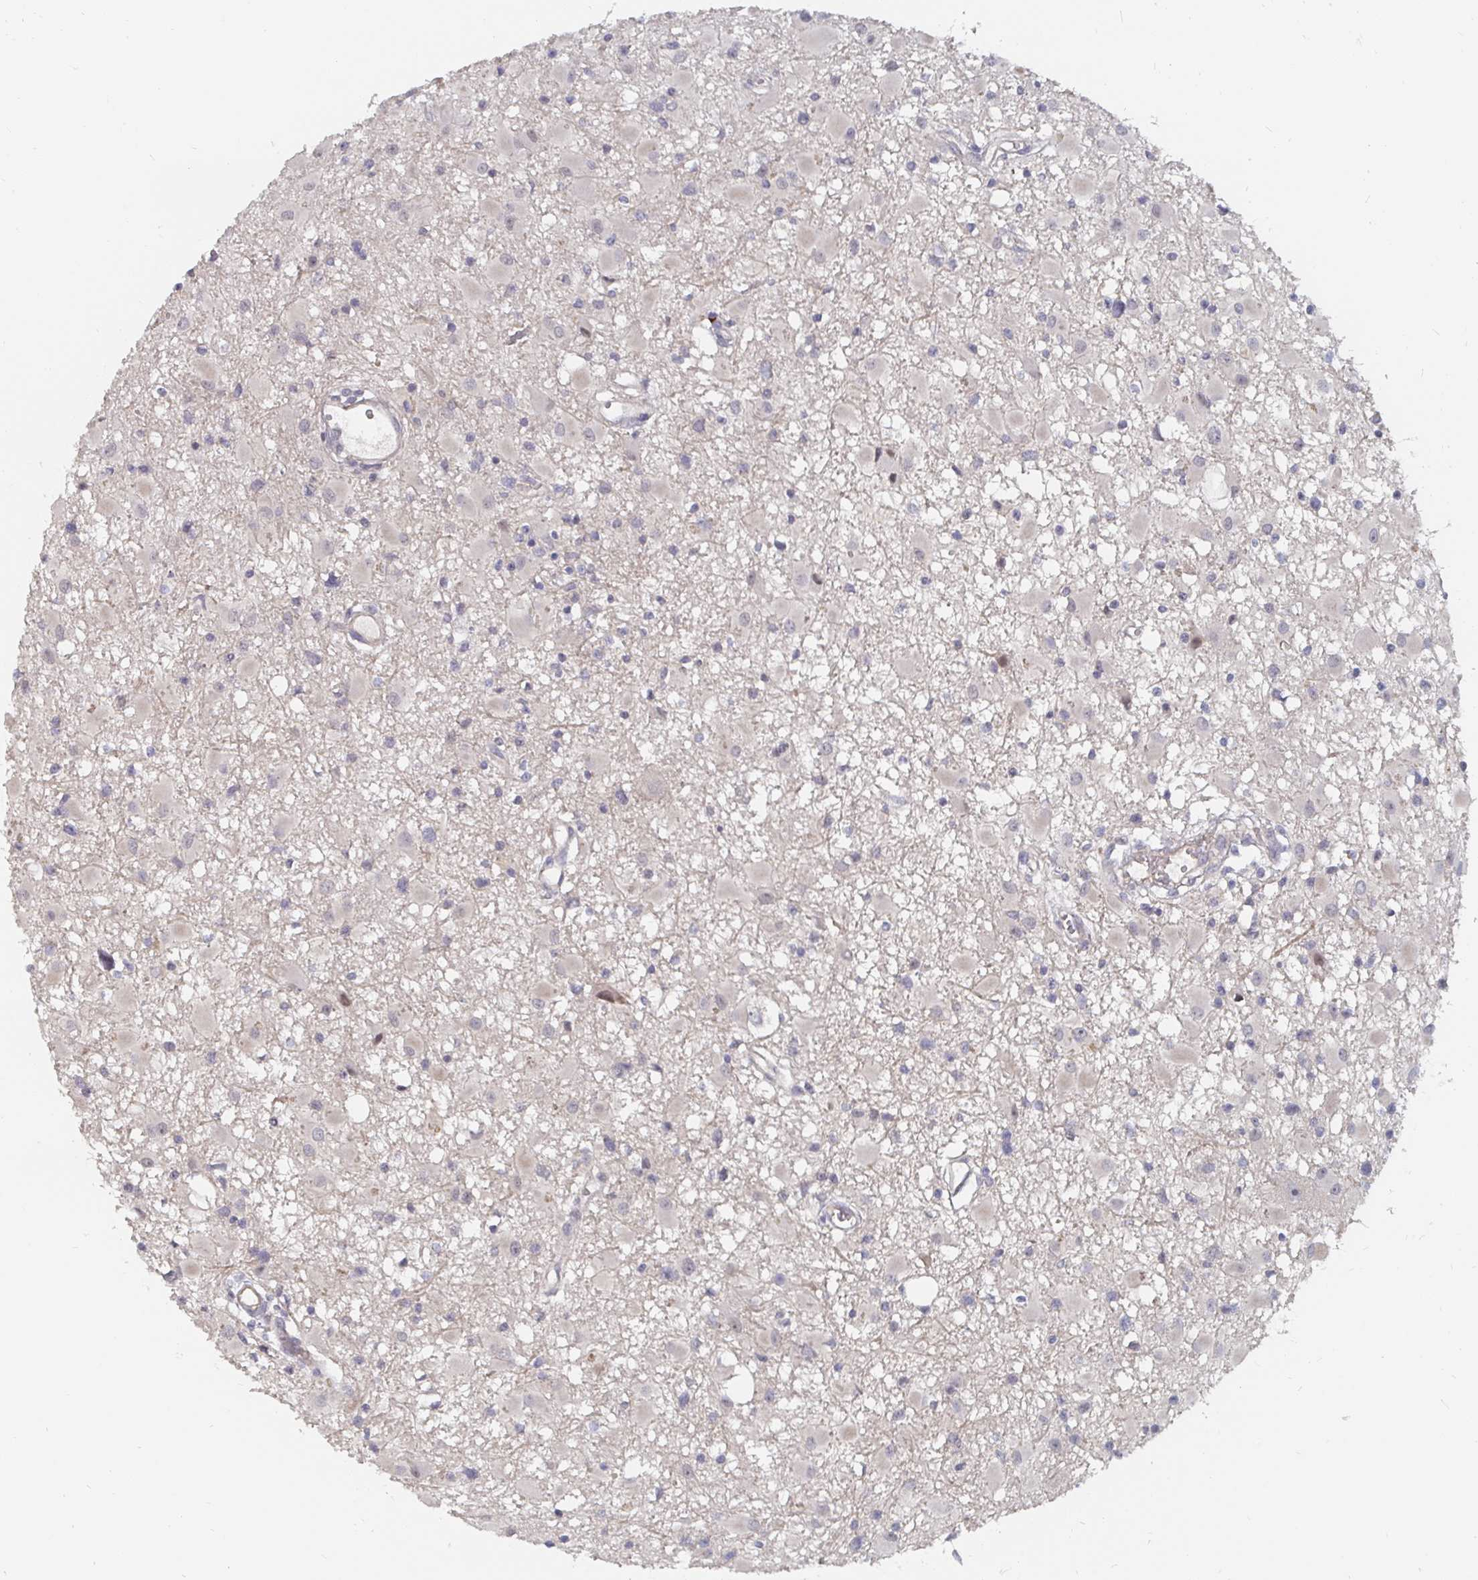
{"staining": {"intensity": "negative", "quantity": "none", "location": "none"}, "tissue": "glioma", "cell_type": "Tumor cells", "image_type": "cancer", "snomed": [{"axis": "morphology", "description": "Glioma, malignant, High grade"}, {"axis": "topography", "description": "Brain"}], "caption": "Micrograph shows no protein staining in tumor cells of high-grade glioma (malignant) tissue.", "gene": "MEIS1", "patient": {"sex": "male", "age": 54}}